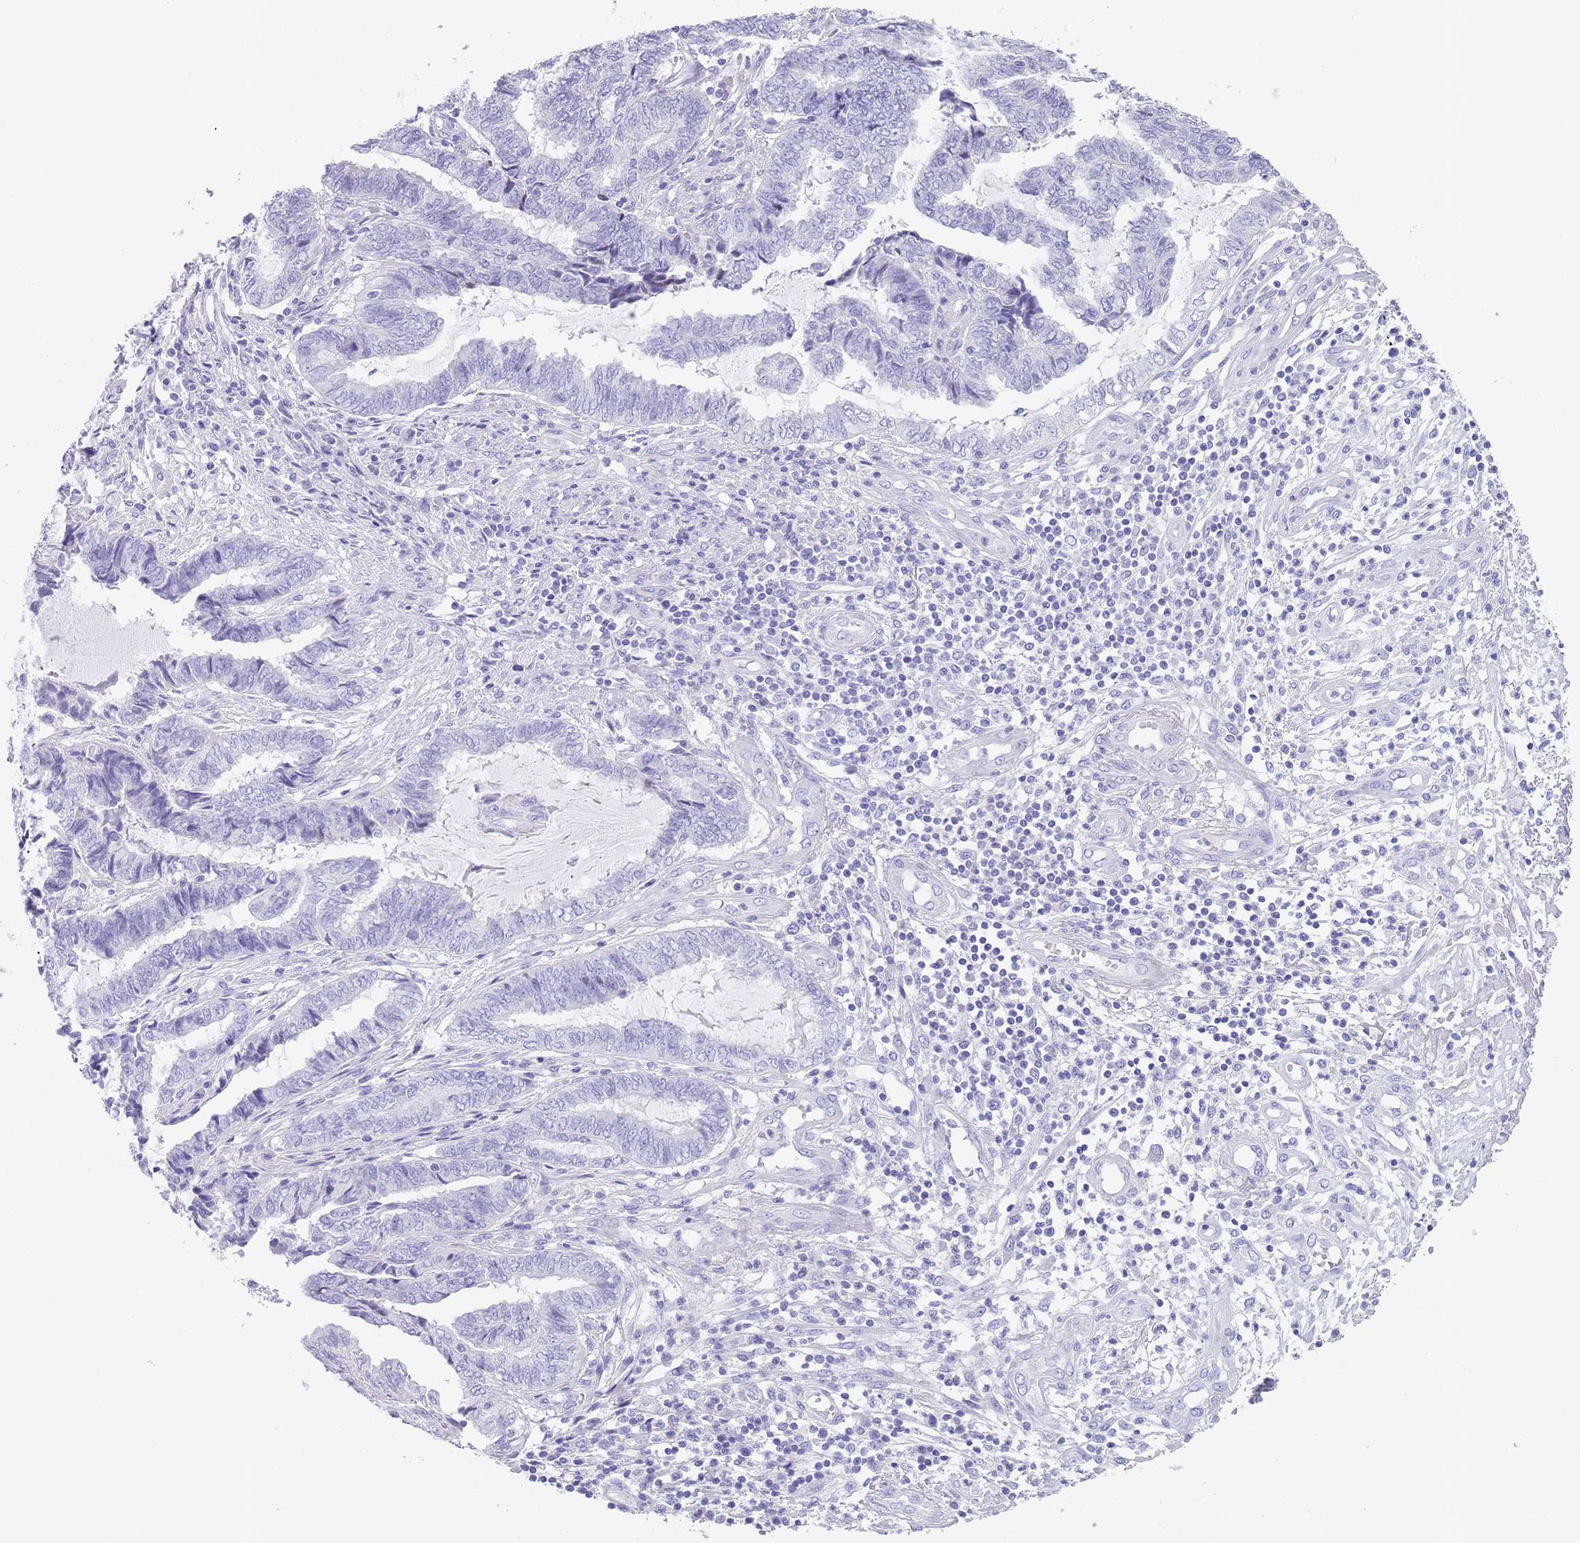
{"staining": {"intensity": "negative", "quantity": "none", "location": "none"}, "tissue": "endometrial cancer", "cell_type": "Tumor cells", "image_type": "cancer", "snomed": [{"axis": "morphology", "description": "Adenocarcinoma, NOS"}, {"axis": "topography", "description": "Uterus"}, {"axis": "topography", "description": "Endometrium"}], "caption": "Immunohistochemistry histopathology image of human endometrial cancer (adenocarcinoma) stained for a protein (brown), which reveals no expression in tumor cells.", "gene": "CPXM2", "patient": {"sex": "female", "age": 70}}